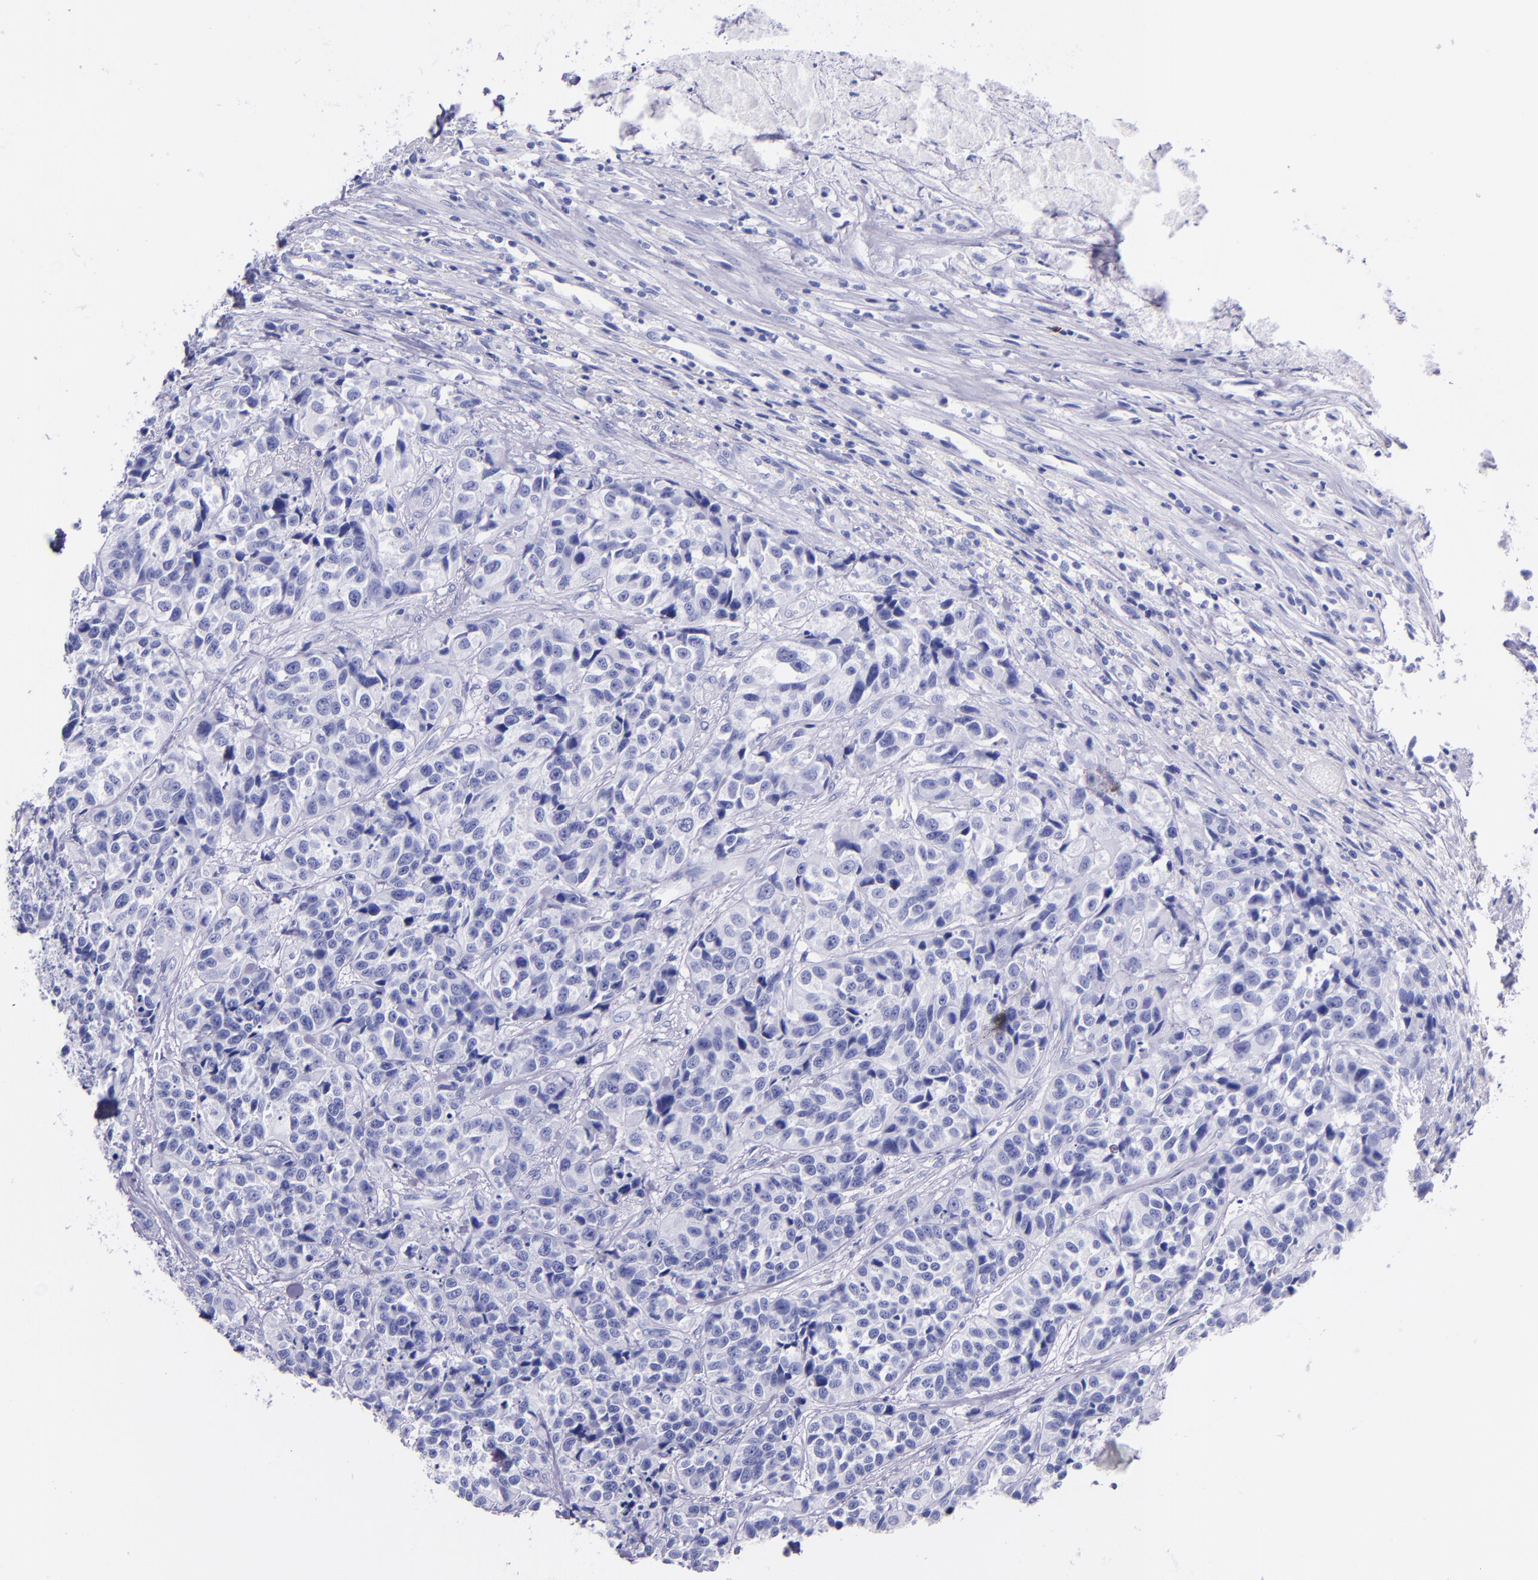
{"staining": {"intensity": "negative", "quantity": "none", "location": "none"}, "tissue": "urothelial cancer", "cell_type": "Tumor cells", "image_type": "cancer", "snomed": [{"axis": "morphology", "description": "Urothelial carcinoma, High grade"}, {"axis": "topography", "description": "Urinary bladder"}], "caption": "High magnification brightfield microscopy of high-grade urothelial carcinoma stained with DAB (brown) and counterstained with hematoxylin (blue): tumor cells show no significant expression. (DAB IHC, high magnification).", "gene": "LAG3", "patient": {"sex": "female", "age": 81}}